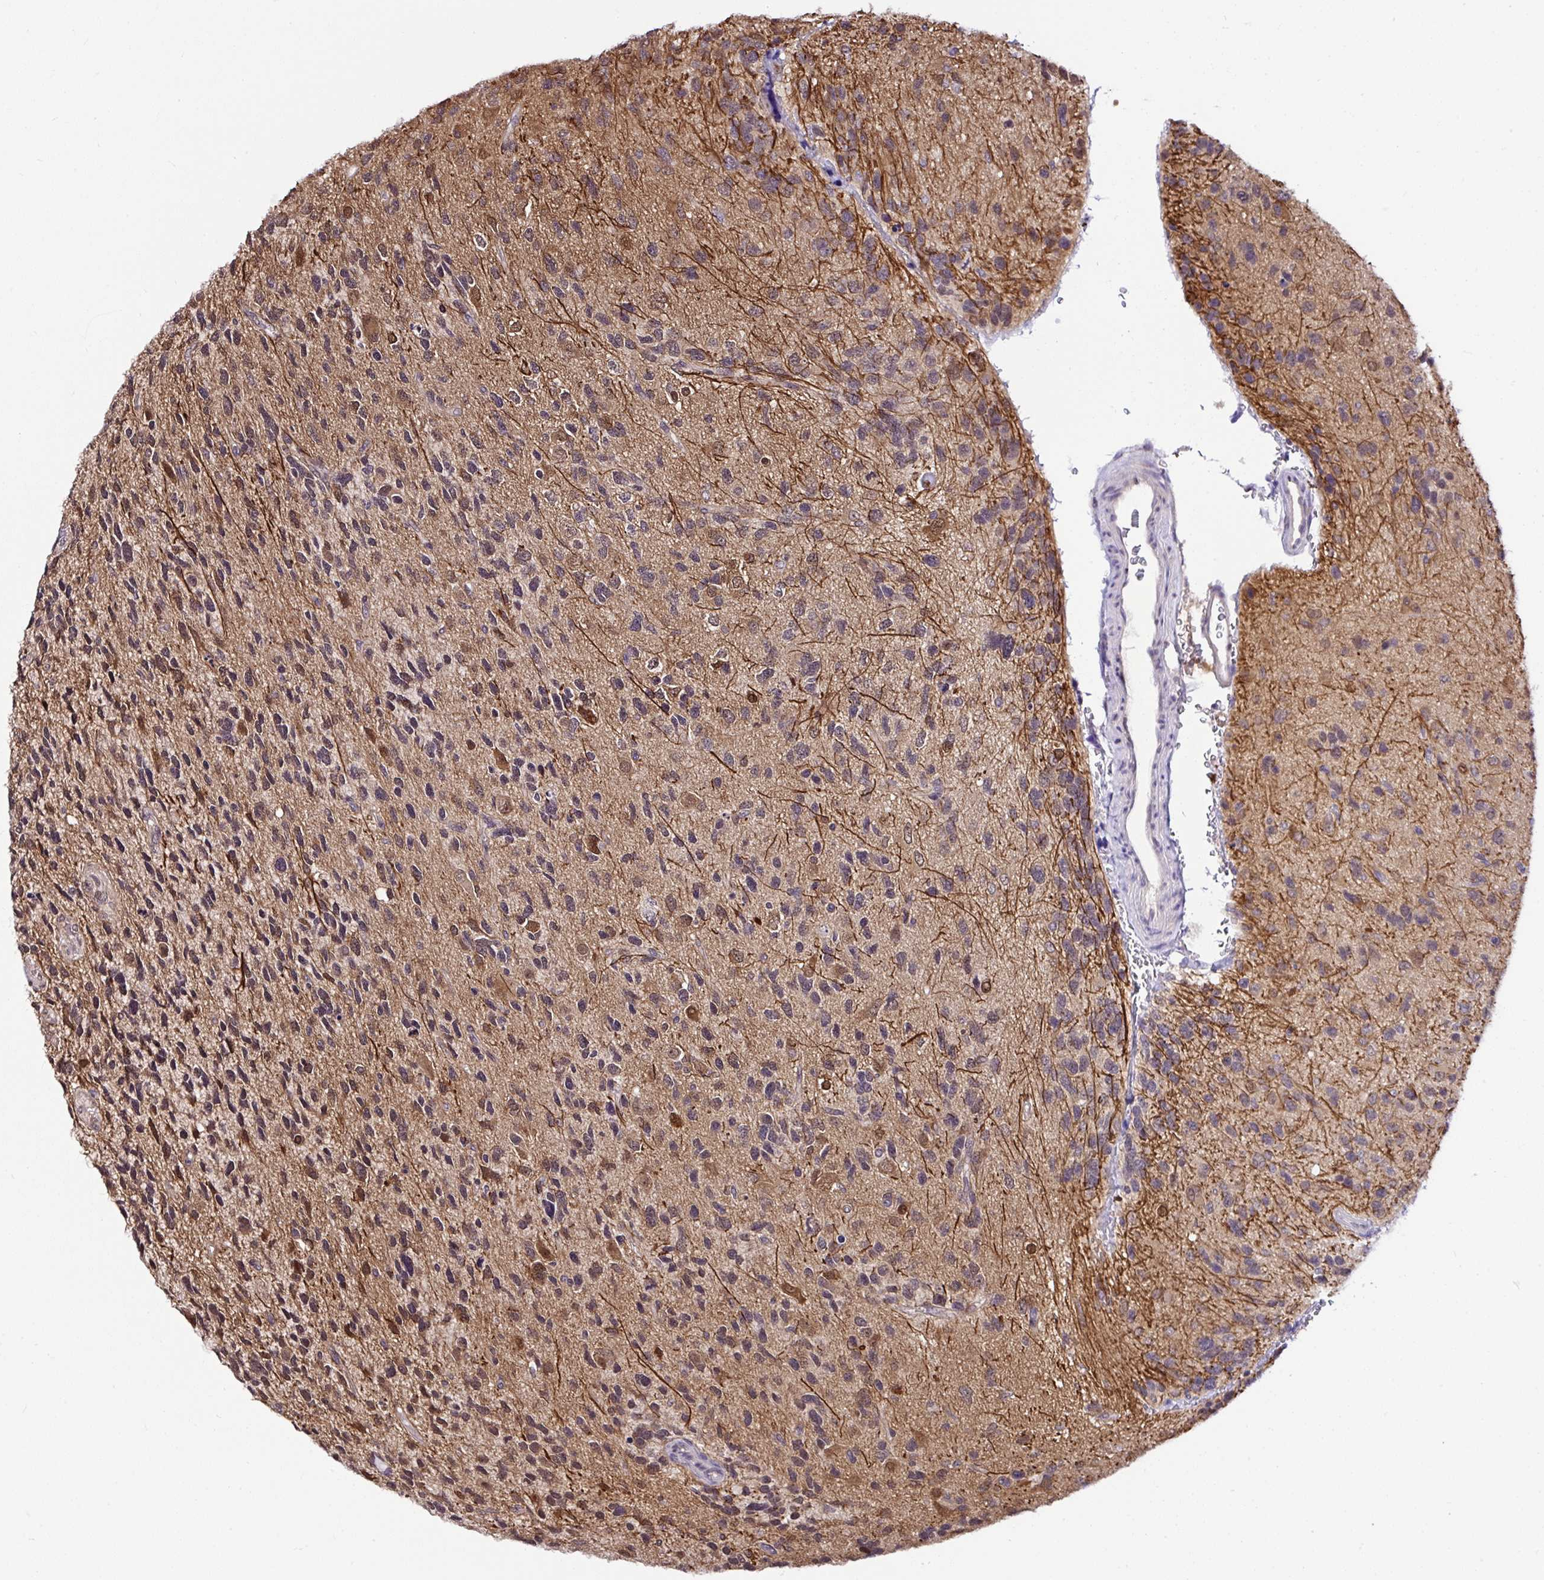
{"staining": {"intensity": "weak", "quantity": "25%-75%", "location": "cytoplasmic/membranous,nuclear"}, "tissue": "glioma", "cell_type": "Tumor cells", "image_type": "cancer", "snomed": [{"axis": "morphology", "description": "Glioma, malignant, High grade"}, {"axis": "topography", "description": "Brain"}], "caption": "Malignant high-grade glioma stained for a protein (brown) shows weak cytoplasmic/membranous and nuclear positive expression in approximately 25%-75% of tumor cells.", "gene": "PIN4", "patient": {"sex": "female", "age": 58}}